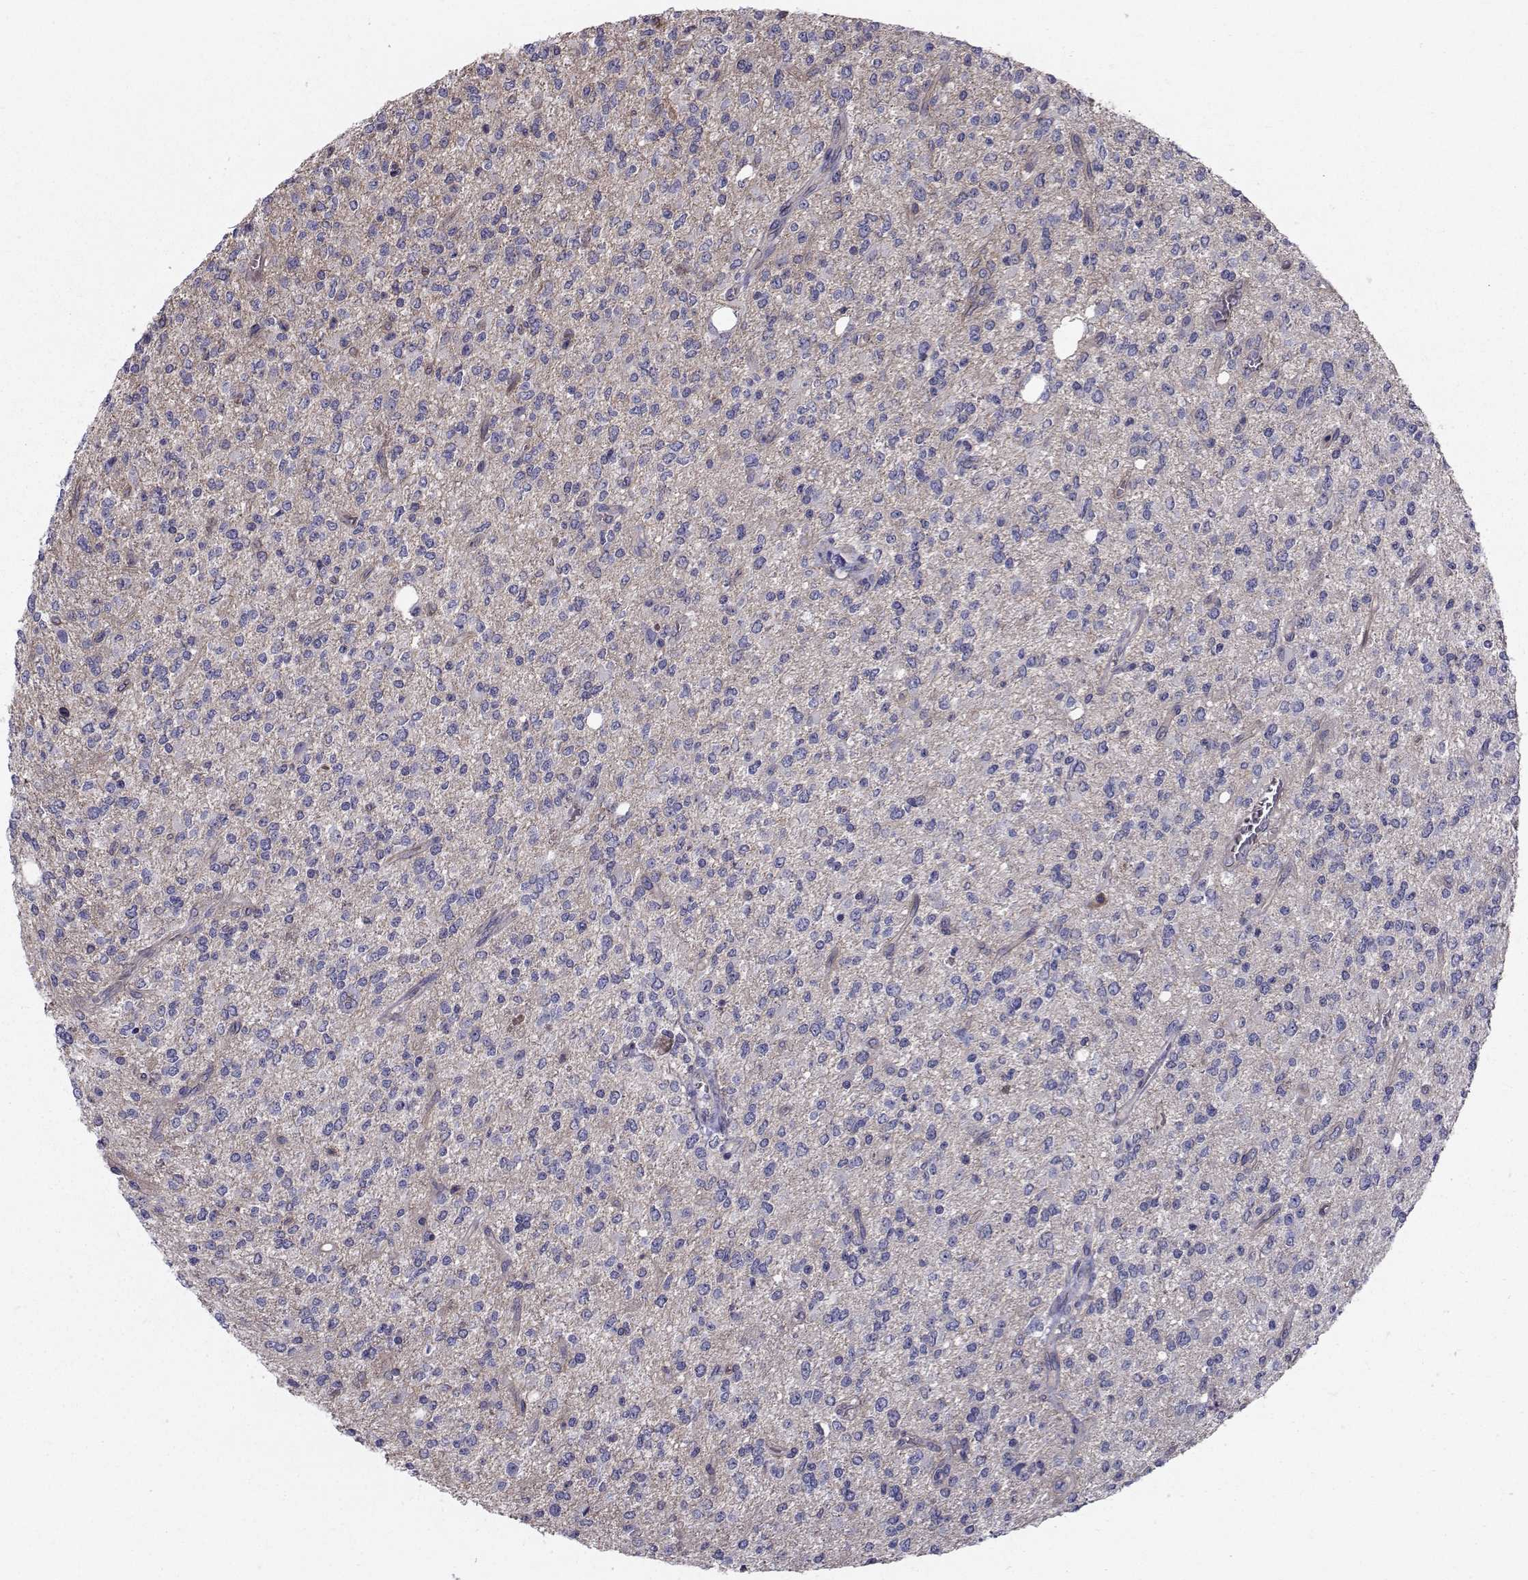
{"staining": {"intensity": "negative", "quantity": "none", "location": "none"}, "tissue": "glioma", "cell_type": "Tumor cells", "image_type": "cancer", "snomed": [{"axis": "morphology", "description": "Glioma, malignant, Low grade"}, {"axis": "topography", "description": "Brain"}], "caption": "Tumor cells are negative for protein expression in human malignant low-grade glioma.", "gene": "QPCT", "patient": {"sex": "male", "age": 67}}